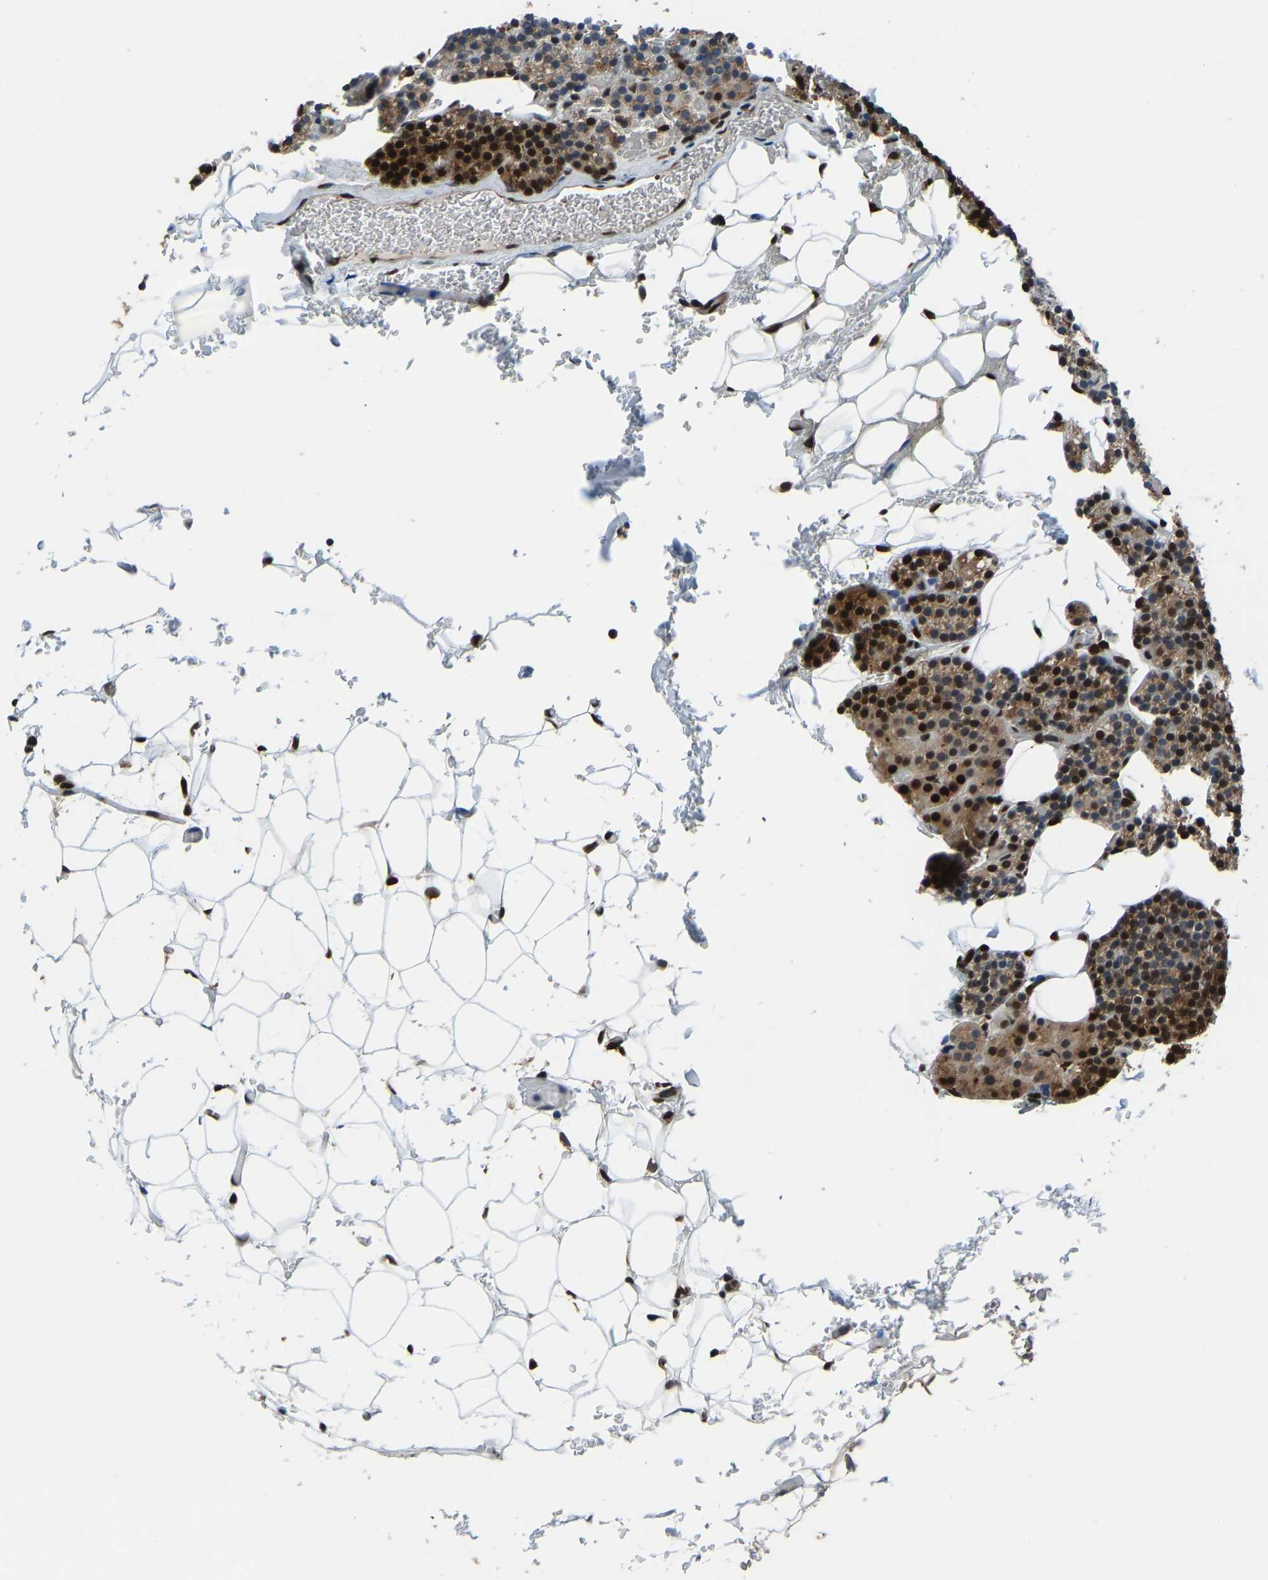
{"staining": {"intensity": "strong", "quantity": ">75%", "location": "cytoplasmic/membranous,nuclear"}, "tissue": "parathyroid gland", "cell_type": "Glandular cells", "image_type": "normal", "snomed": [{"axis": "morphology", "description": "Normal tissue, NOS"}, {"axis": "morphology", "description": "Inflammation chronic"}, {"axis": "morphology", "description": "Goiter, colloid"}, {"axis": "topography", "description": "Thyroid gland"}, {"axis": "topography", "description": "Parathyroid gland"}], "caption": "Parathyroid gland stained for a protein exhibits strong cytoplasmic/membranous,nuclear positivity in glandular cells. (Brightfield microscopy of DAB IHC at high magnification).", "gene": "FOS", "patient": {"sex": "male", "age": 65}}